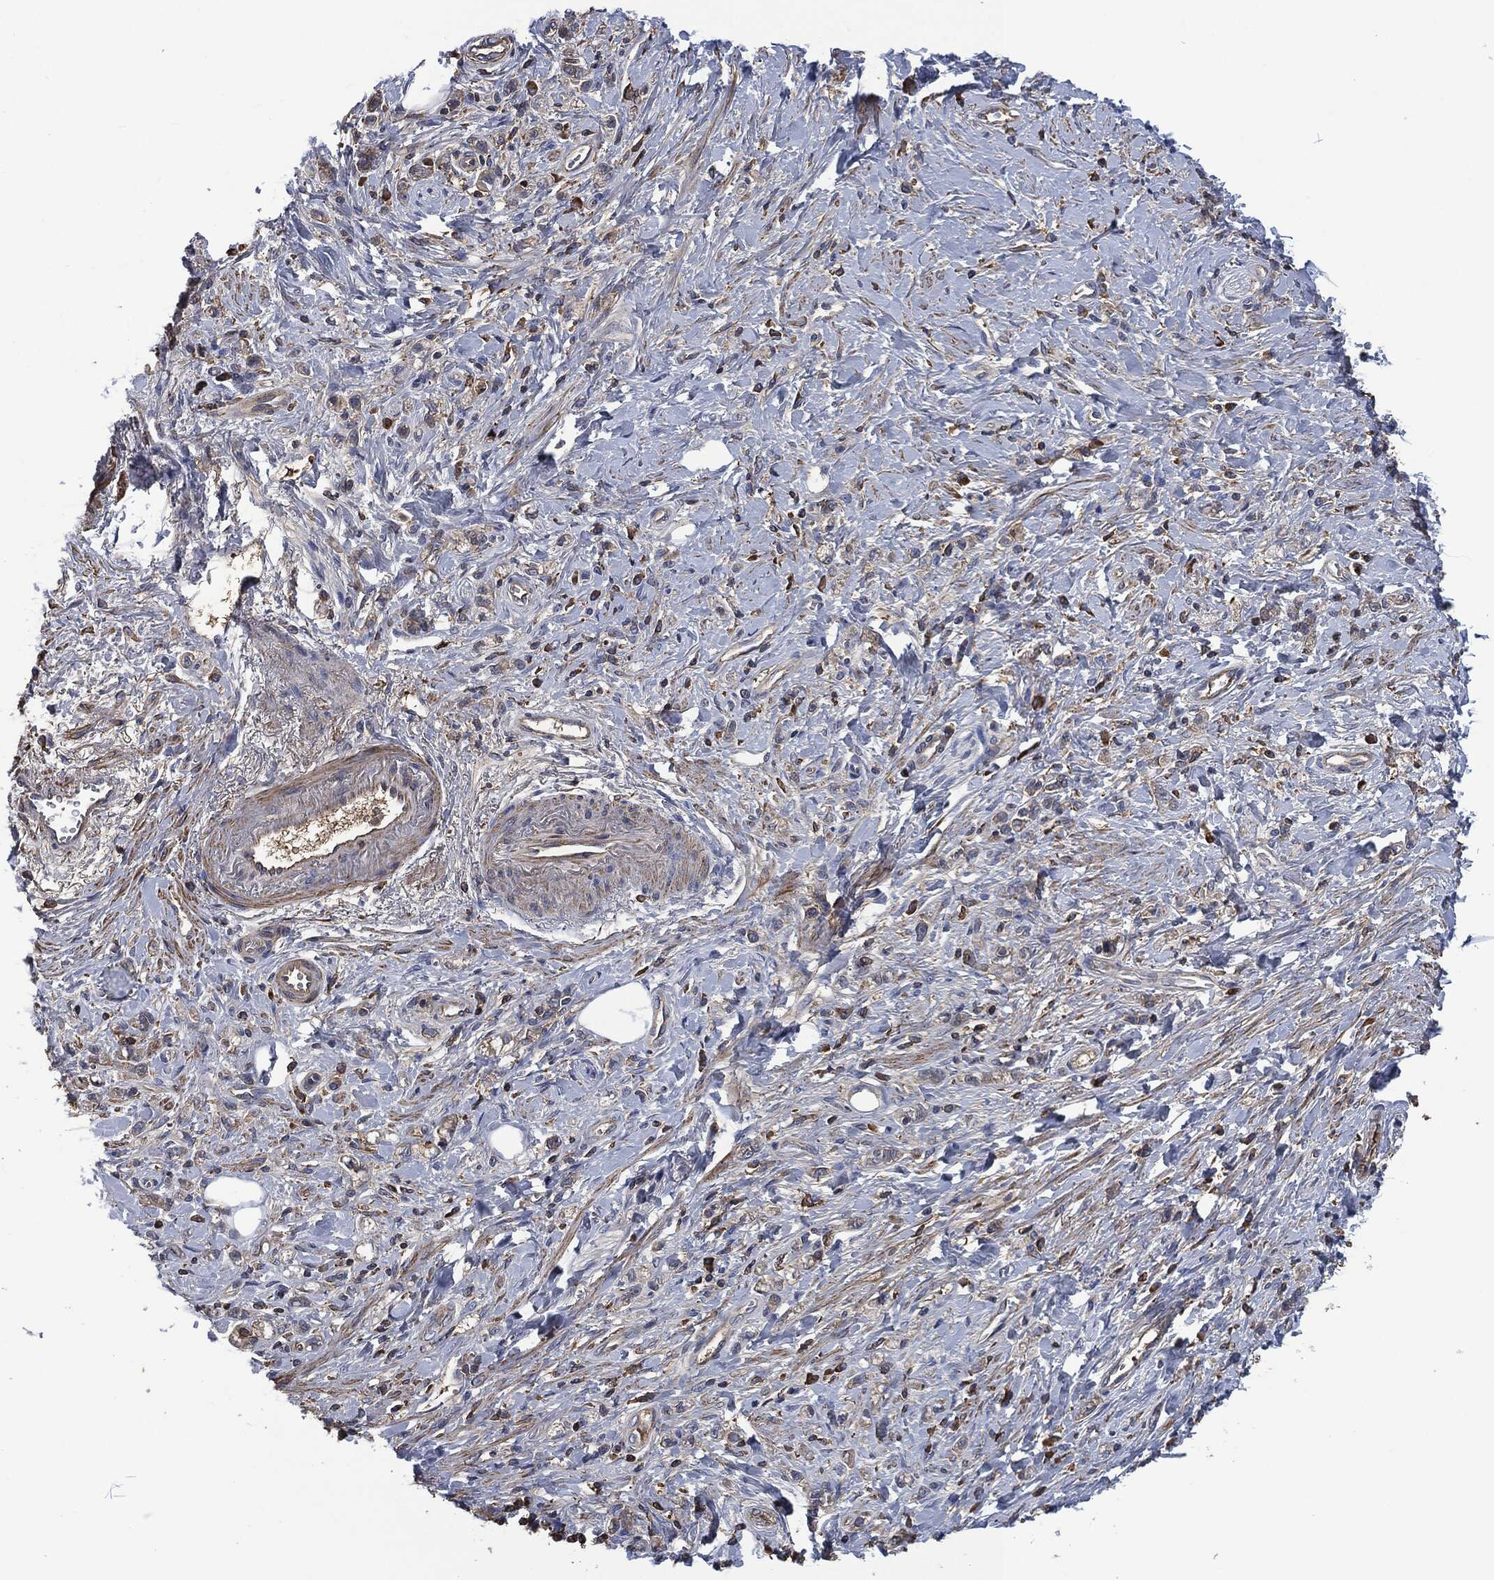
{"staining": {"intensity": "negative", "quantity": "none", "location": "none"}, "tissue": "stomach cancer", "cell_type": "Tumor cells", "image_type": "cancer", "snomed": [{"axis": "morphology", "description": "Adenocarcinoma, NOS"}, {"axis": "topography", "description": "Stomach"}], "caption": "Stomach cancer was stained to show a protein in brown. There is no significant staining in tumor cells.", "gene": "LGALS9", "patient": {"sex": "male", "age": 77}}